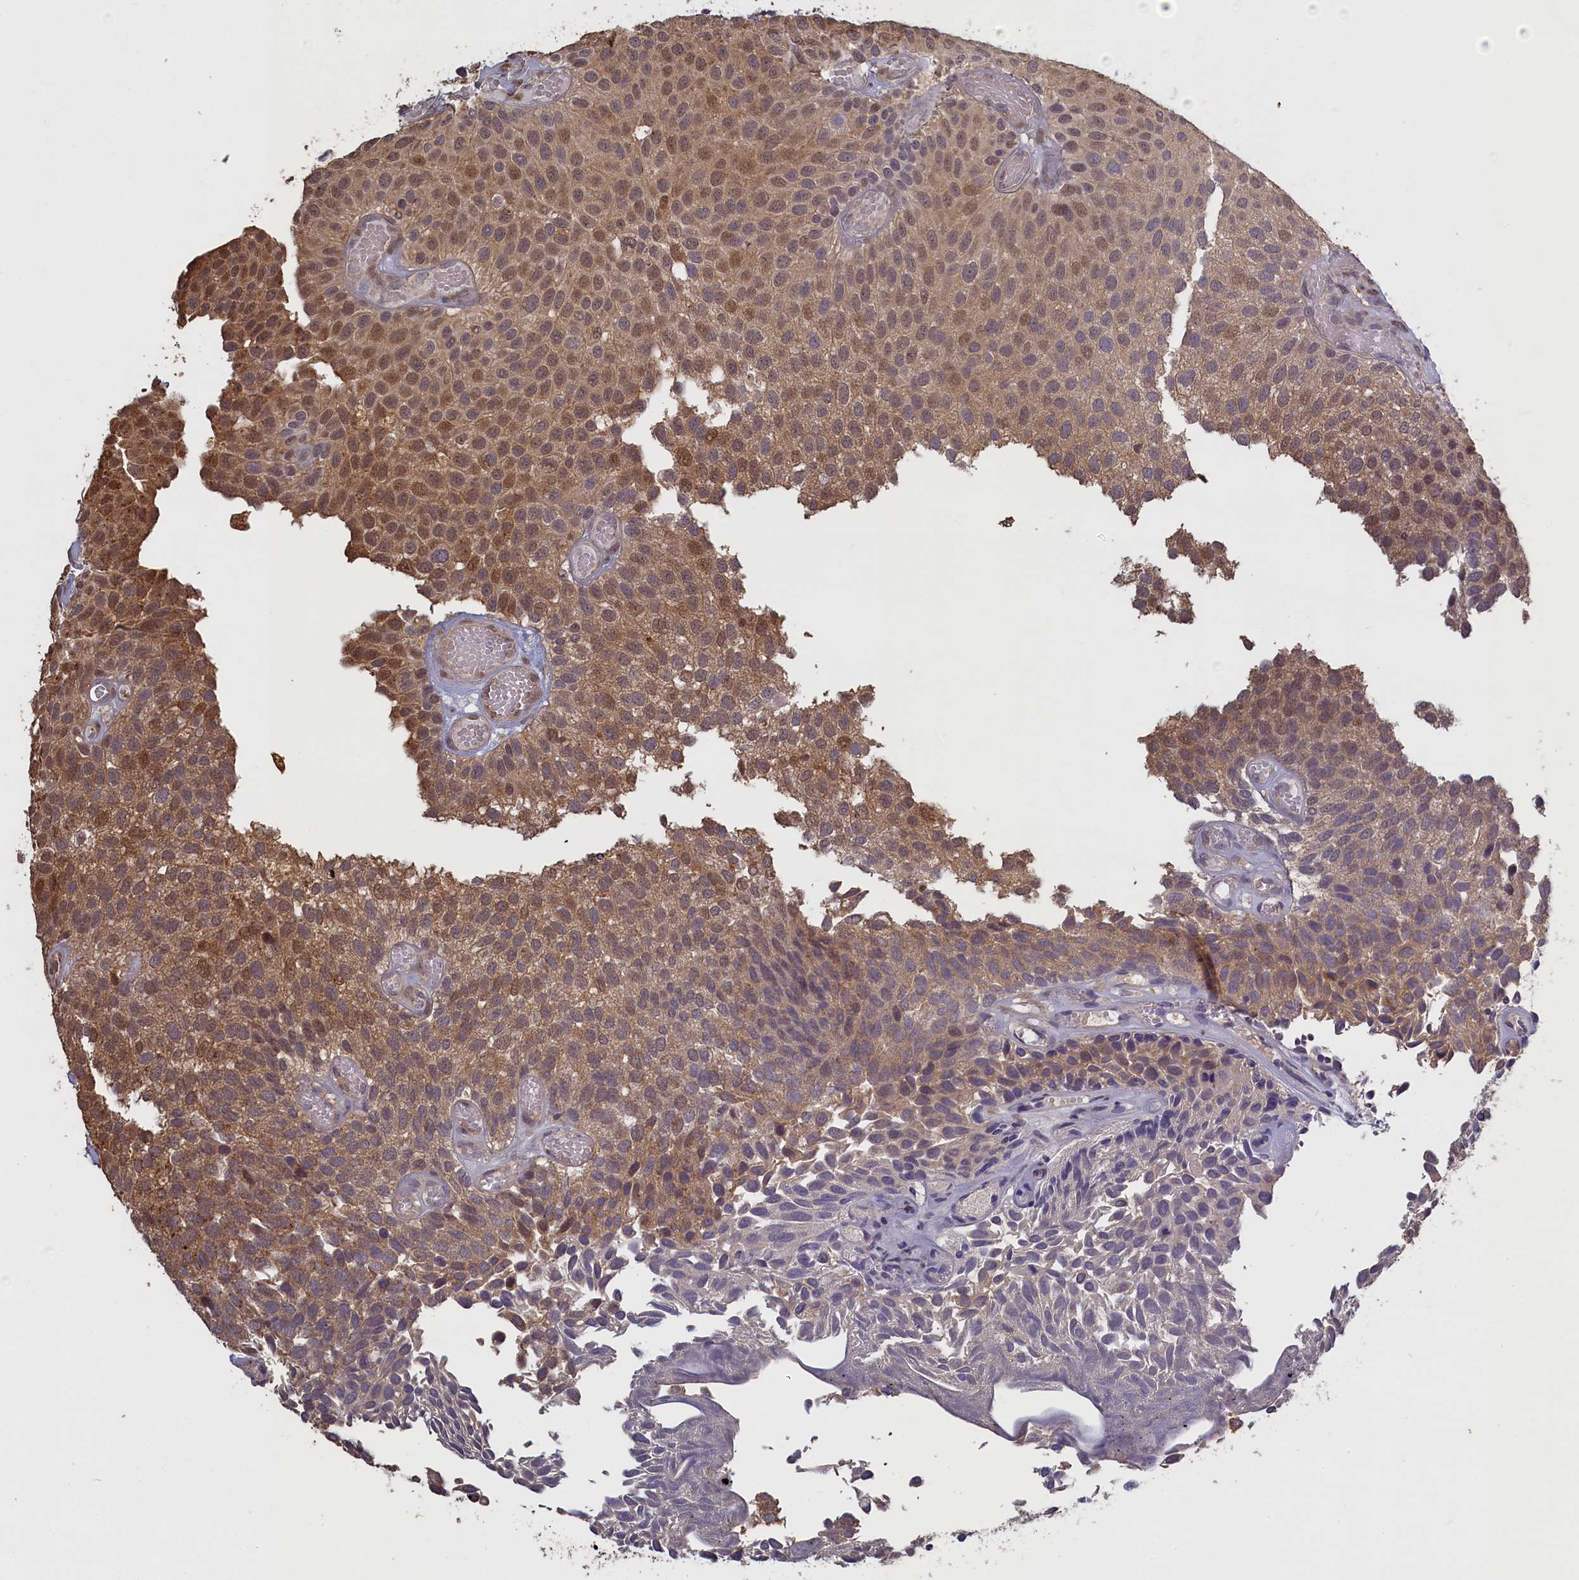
{"staining": {"intensity": "strong", "quantity": "25%-75%", "location": "cytoplasmic/membranous,nuclear"}, "tissue": "urothelial cancer", "cell_type": "Tumor cells", "image_type": "cancer", "snomed": [{"axis": "morphology", "description": "Urothelial carcinoma, Low grade"}, {"axis": "topography", "description": "Urinary bladder"}], "caption": "There is high levels of strong cytoplasmic/membranous and nuclear staining in tumor cells of urothelial cancer, as demonstrated by immunohistochemical staining (brown color).", "gene": "UCHL3", "patient": {"sex": "male", "age": 89}}